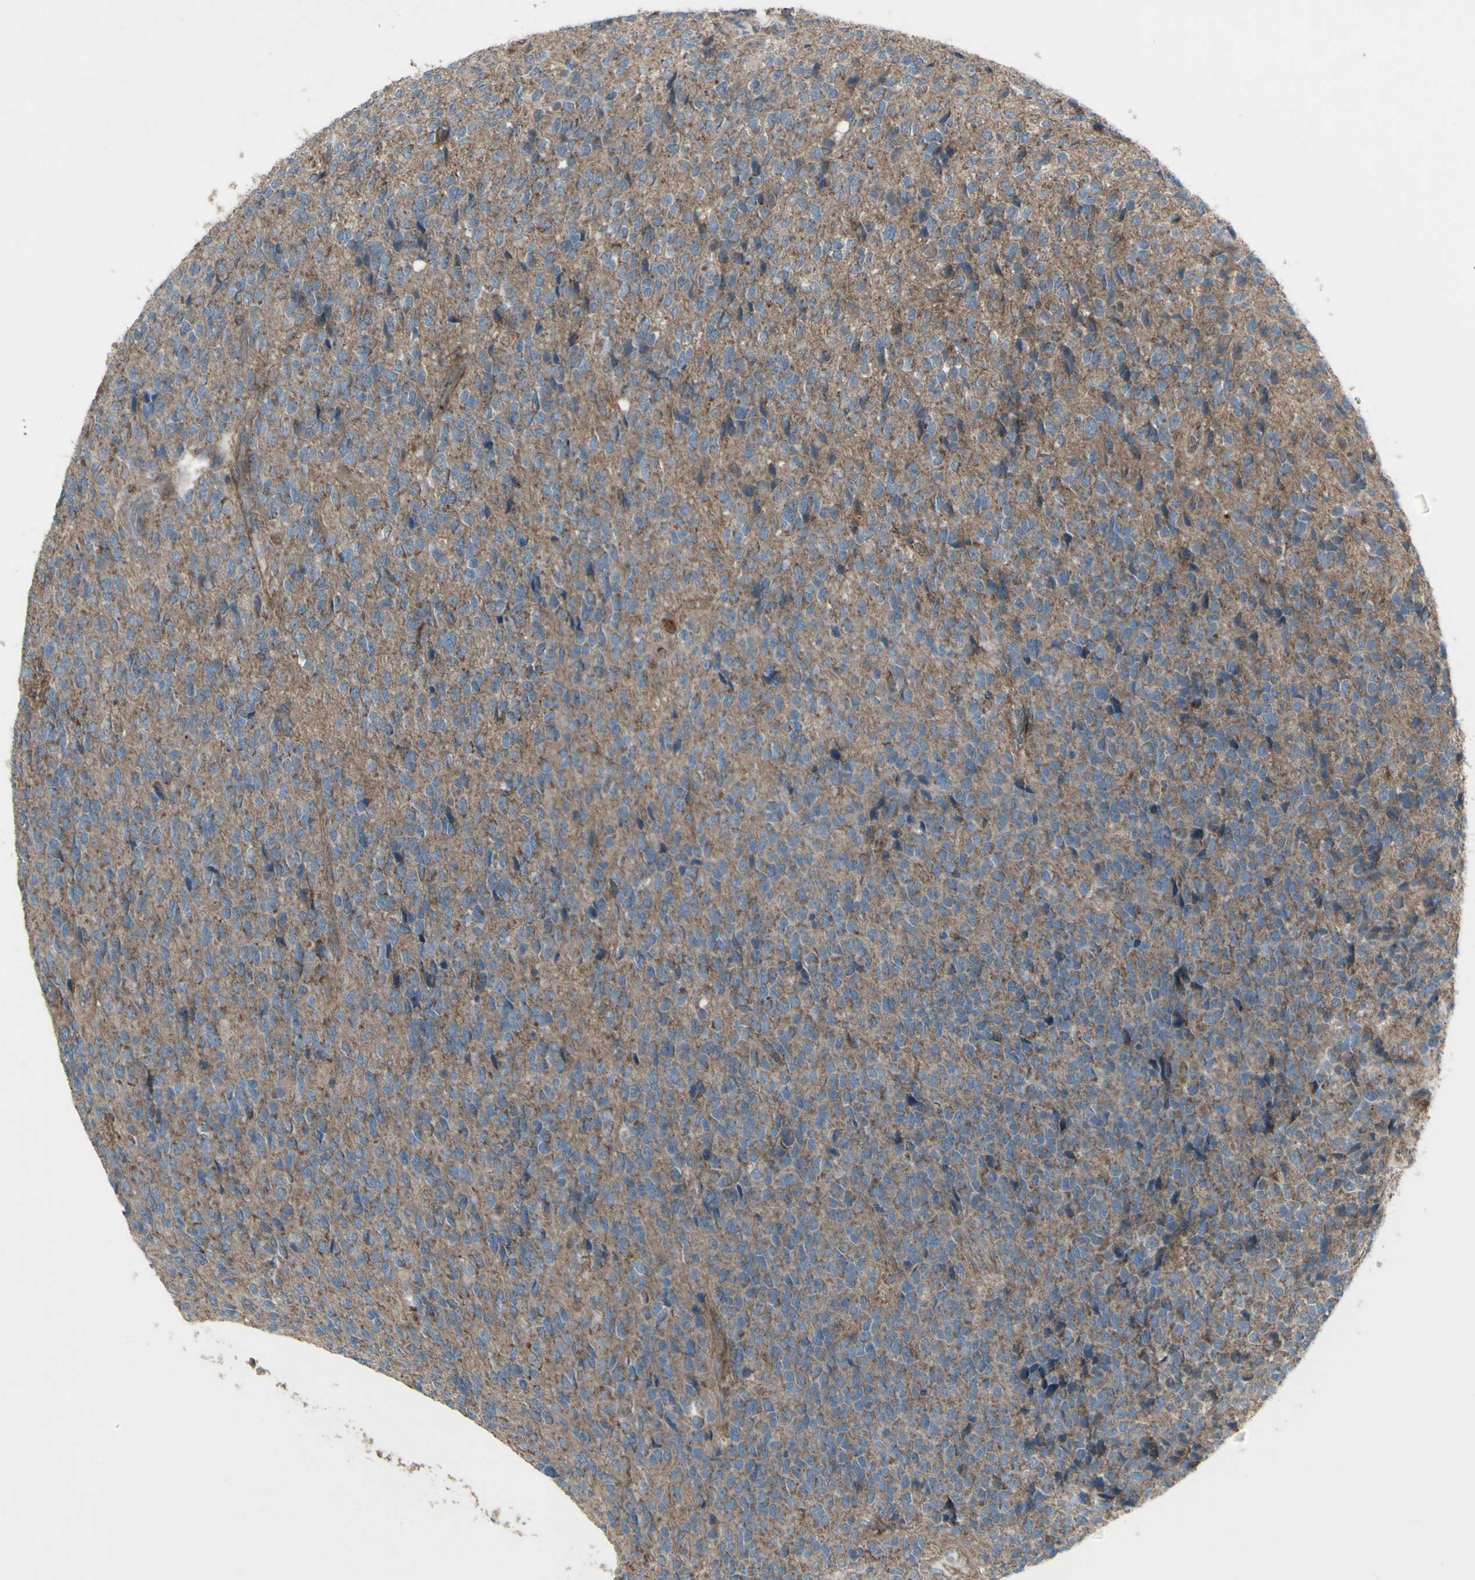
{"staining": {"intensity": "negative", "quantity": "none", "location": "none"}, "tissue": "glioma", "cell_type": "Tumor cells", "image_type": "cancer", "snomed": [{"axis": "morphology", "description": "Glioma, malignant, High grade"}, {"axis": "topography", "description": "pancreas cauda"}], "caption": "This is an immunohistochemistry (IHC) photomicrograph of human malignant glioma (high-grade). There is no expression in tumor cells.", "gene": "SHC1", "patient": {"sex": "male", "age": 60}}